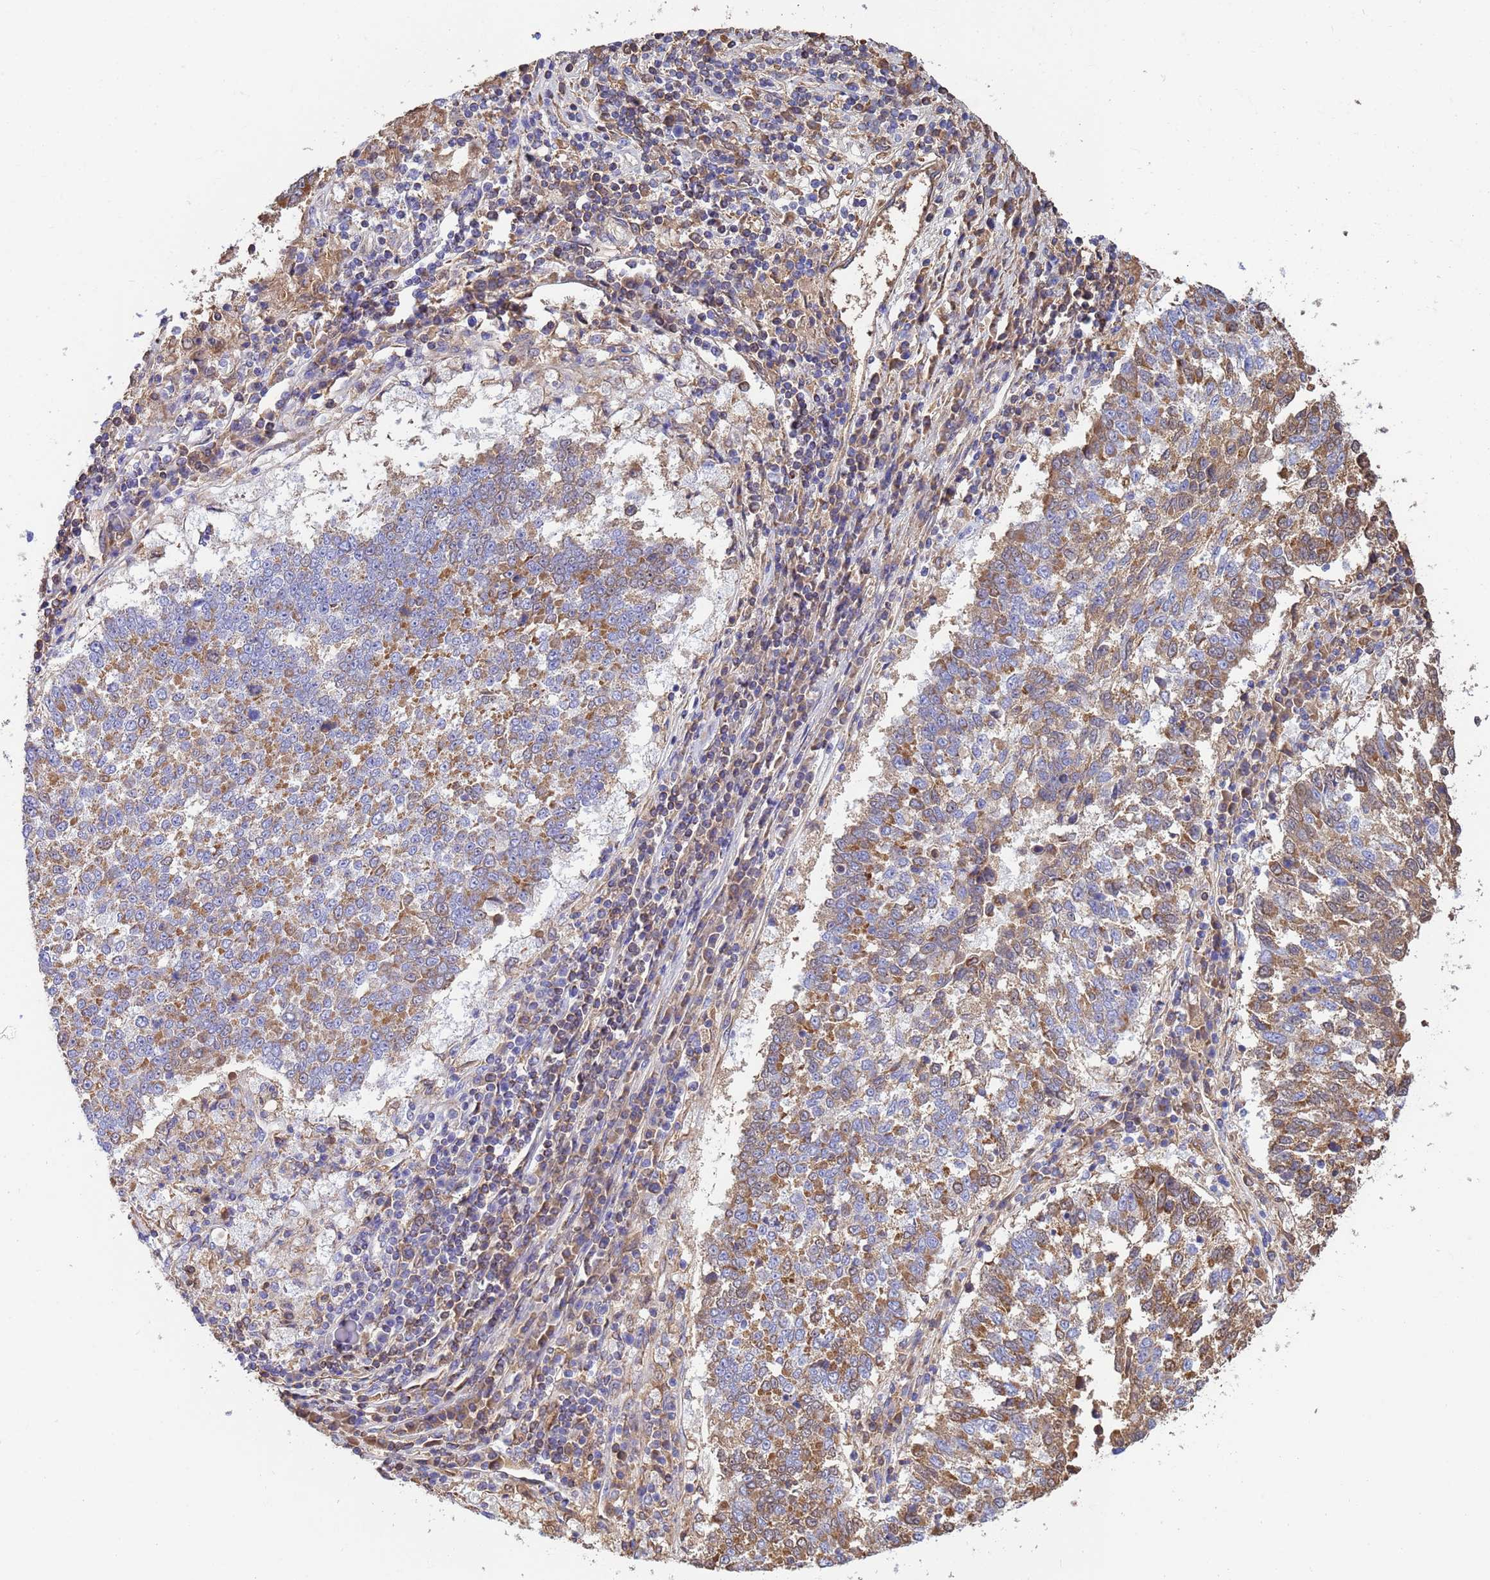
{"staining": {"intensity": "moderate", "quantity": ">75%", "location": "cytoplasmic/membranous"}, "tissue": "lung cancer", "cell_type": "Tumor cells", "image_type": "cancer", "snomed": [{"axis": "morphology", "description": "Squamous cell carcinoma, NOS"}, {"axis": "topography", "description": "Lung"}], "caption": "An image of human lung cancer stained for a protein reveals moderate cytoplasmic/membranous brown staining in tumor cells.", "gene": "GLUD1", "patient": {"sex": "male", "age": 73}}